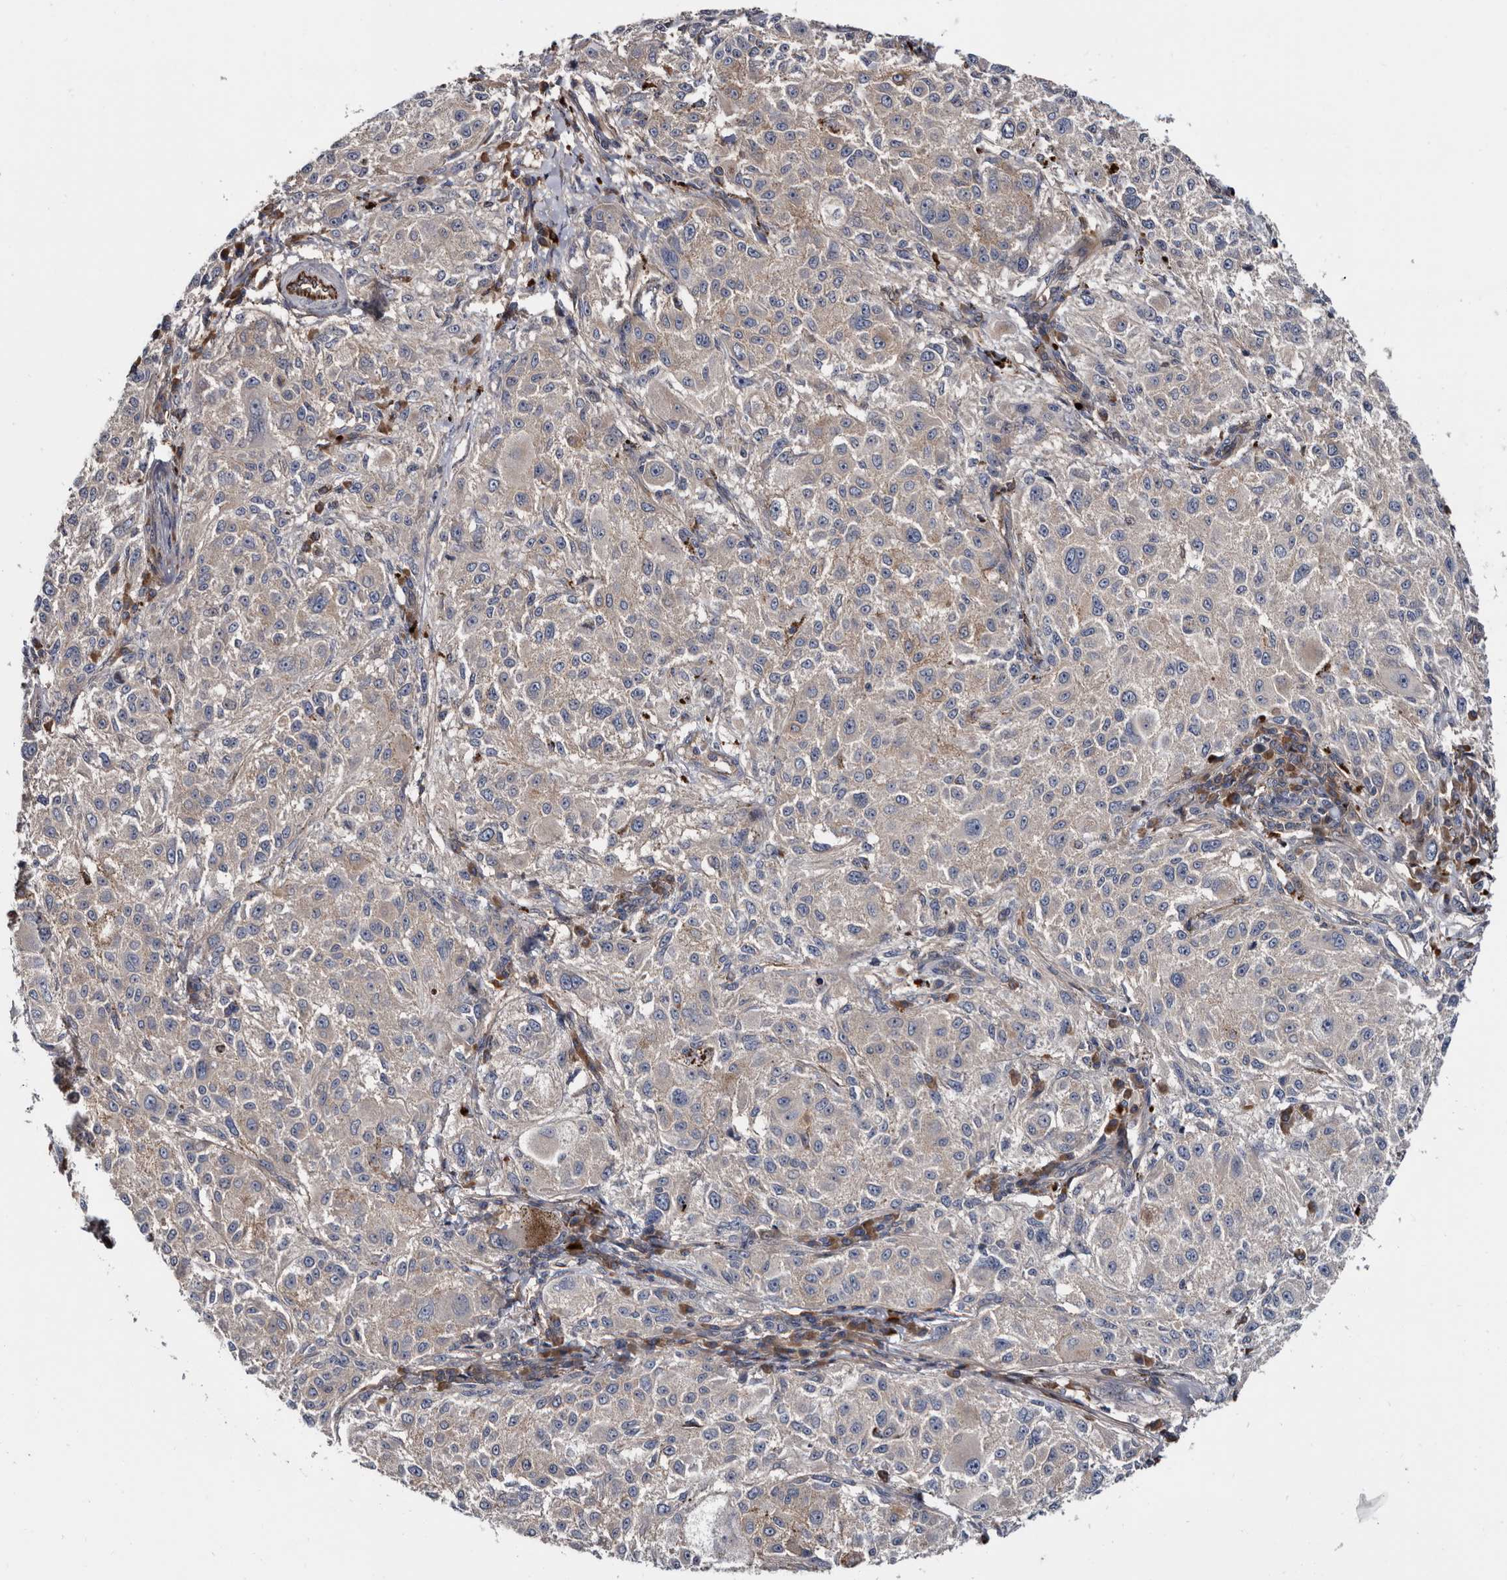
{"staining": {"intensity": "negative", "quantity": "none", "location": "none"}, "tissue": "melanoma", "cell_type": "Tumor cells", "image_type": "cancer", "snomed": [{"axis": "morphology", "description": "Necrosis, NOS"}, {"axis": "morphology", "description": "Malignant melanoma, NOS"}, {"axis": "topography", "description": "Skin"}], "caption": "Tumor cells are negative for brown protein staining in malignant melanoma. (DAB (3,3'-diaminobenzidine) immunohistochemistry (IHC) with hematoxylin counter stain).", "gene": "TSPAN17", "patient": {"sex": "female", "age": 87}}